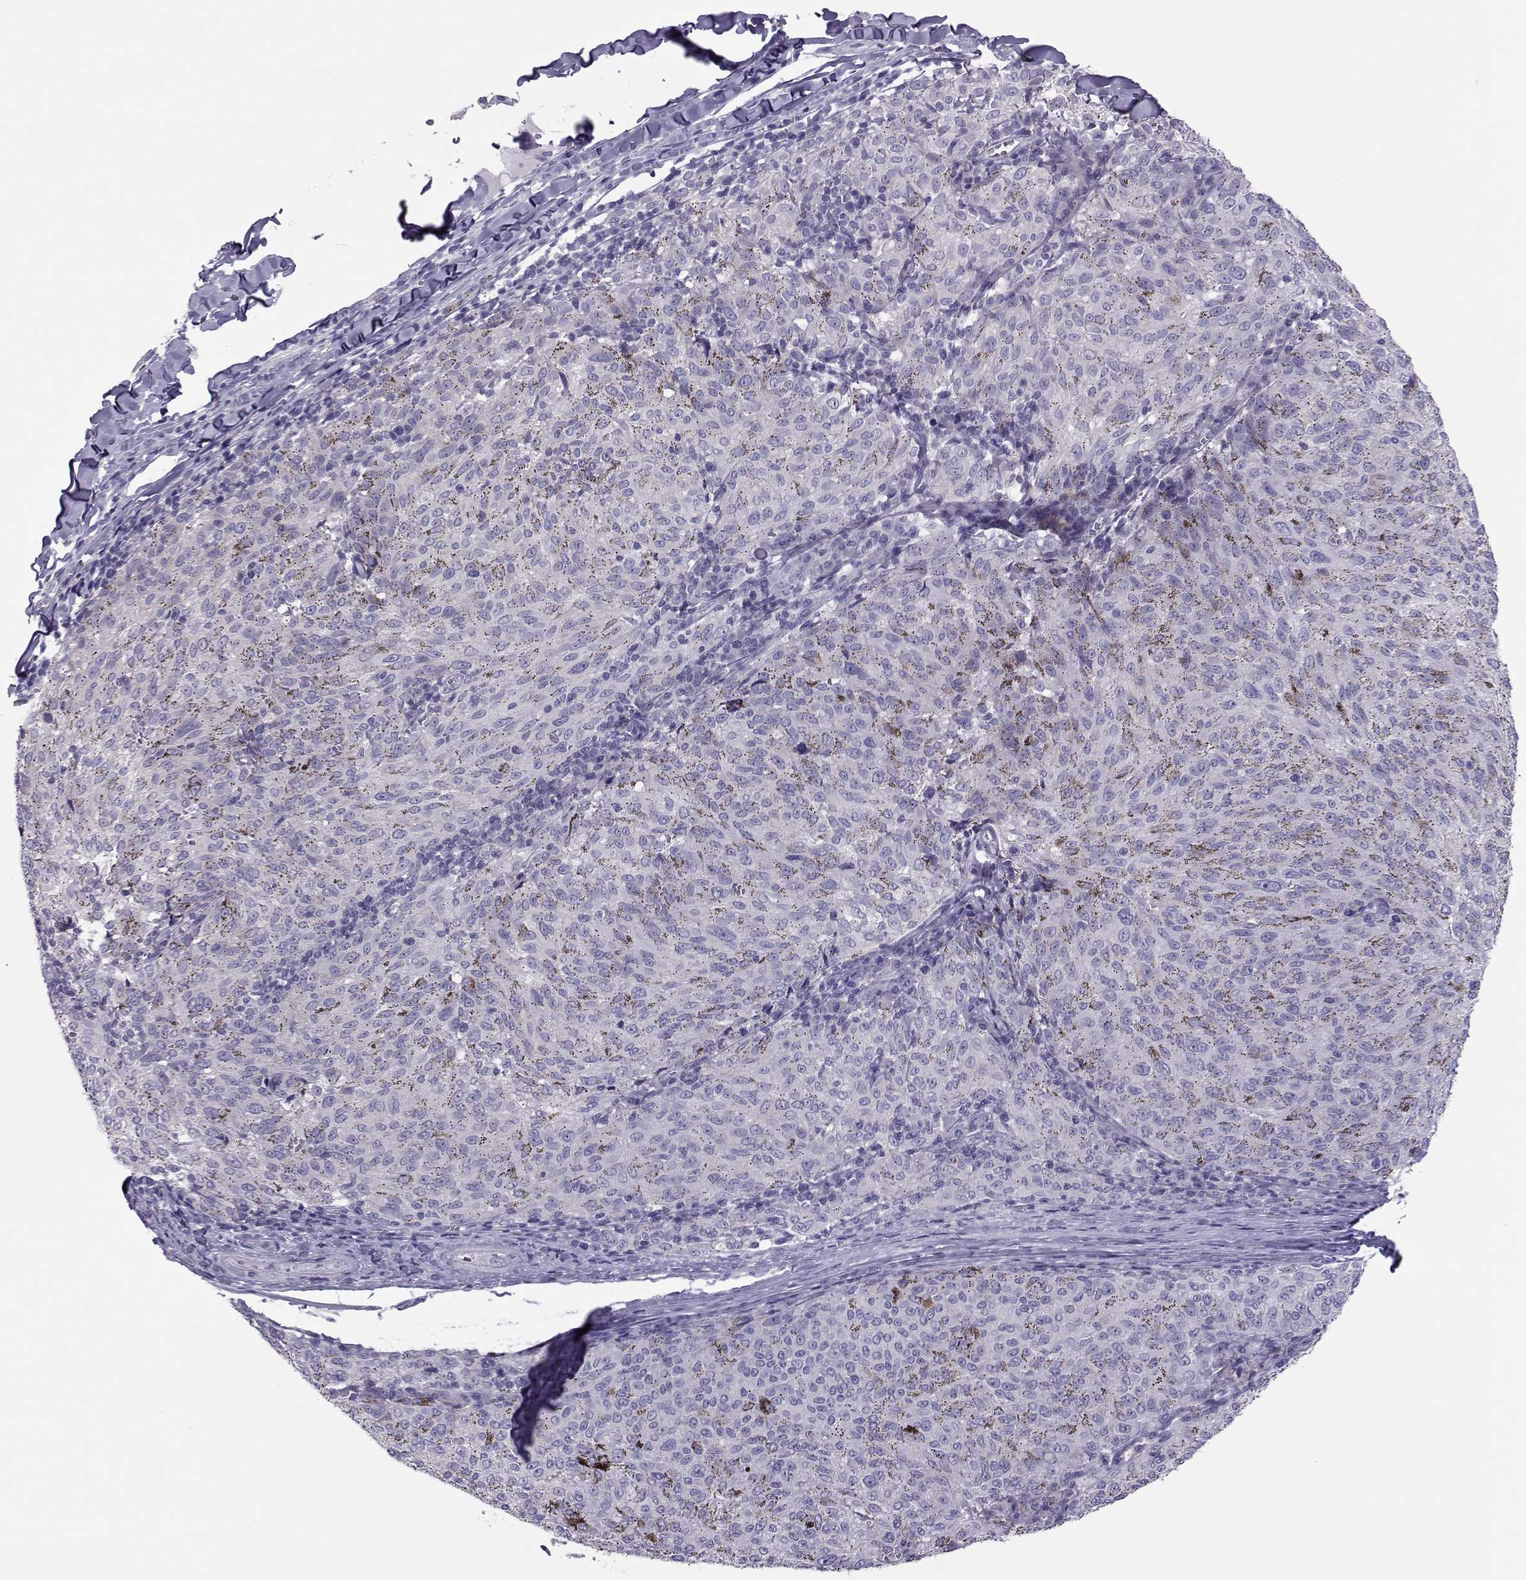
{"staining": {"intensity": "negative", "quantity": "none", "location": "none"}, "tissue": "melanoma", "cell_type": "Tumor cells", "image_type": "cancer", "snomed": [{"axis": "morphology", "description": "Malignant melanoma, NOS"}, {"axis": "topography", "description": "Skin"}], "caption": "High power microscopy photomicrograph of an immunohistochemistry photomicrograph of melanoma, revealing no significant positivity in tumor cells.", "gene": "TRPM7", "patient": {"sex": "female", "age": 72}}